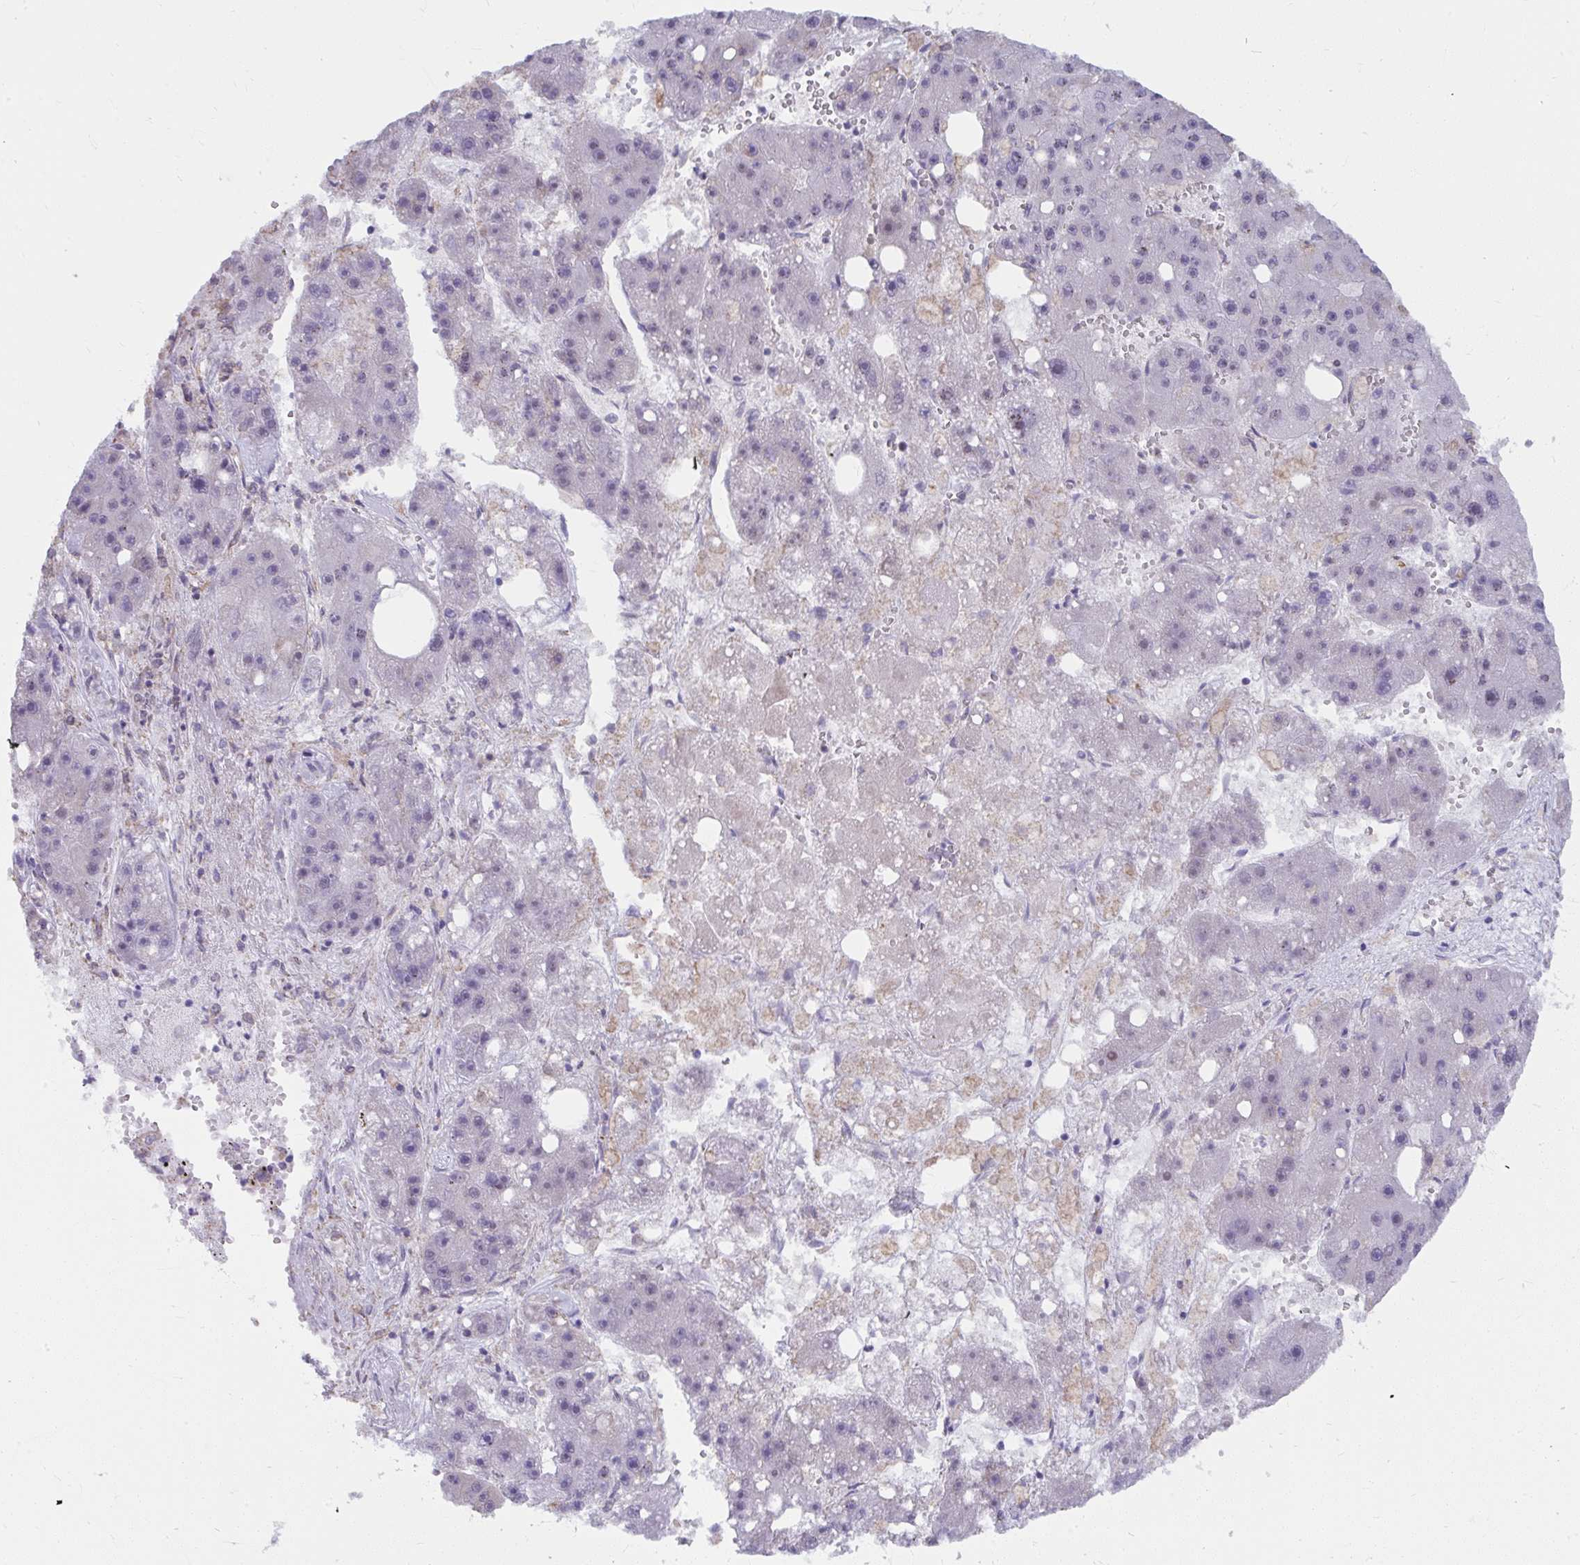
{"staining": {"intensity": "negative", "quantity": "none", "location": "none"}, "tissue": "liver cancer", "cell_type": "Tumor cells", "image_type": "cancer", "snomed": [{"axis": "morphology", "description": "Carcinoma, Hepatocellular, NOS"}, {"axis": "topography", "description": "Liver"}], "caption": "High magnification brightfield microscopy of liver cancer (hepatocellular carcinoma) stained with DAB (brown) and counterstained with hematoxylin (blue): tumor cells show no significant expression. (Immunohistochemistry, brightfield microscopy, high magnification).", "gene": "NMNAT1", "patient": {"sex": "female", "age": 61}}